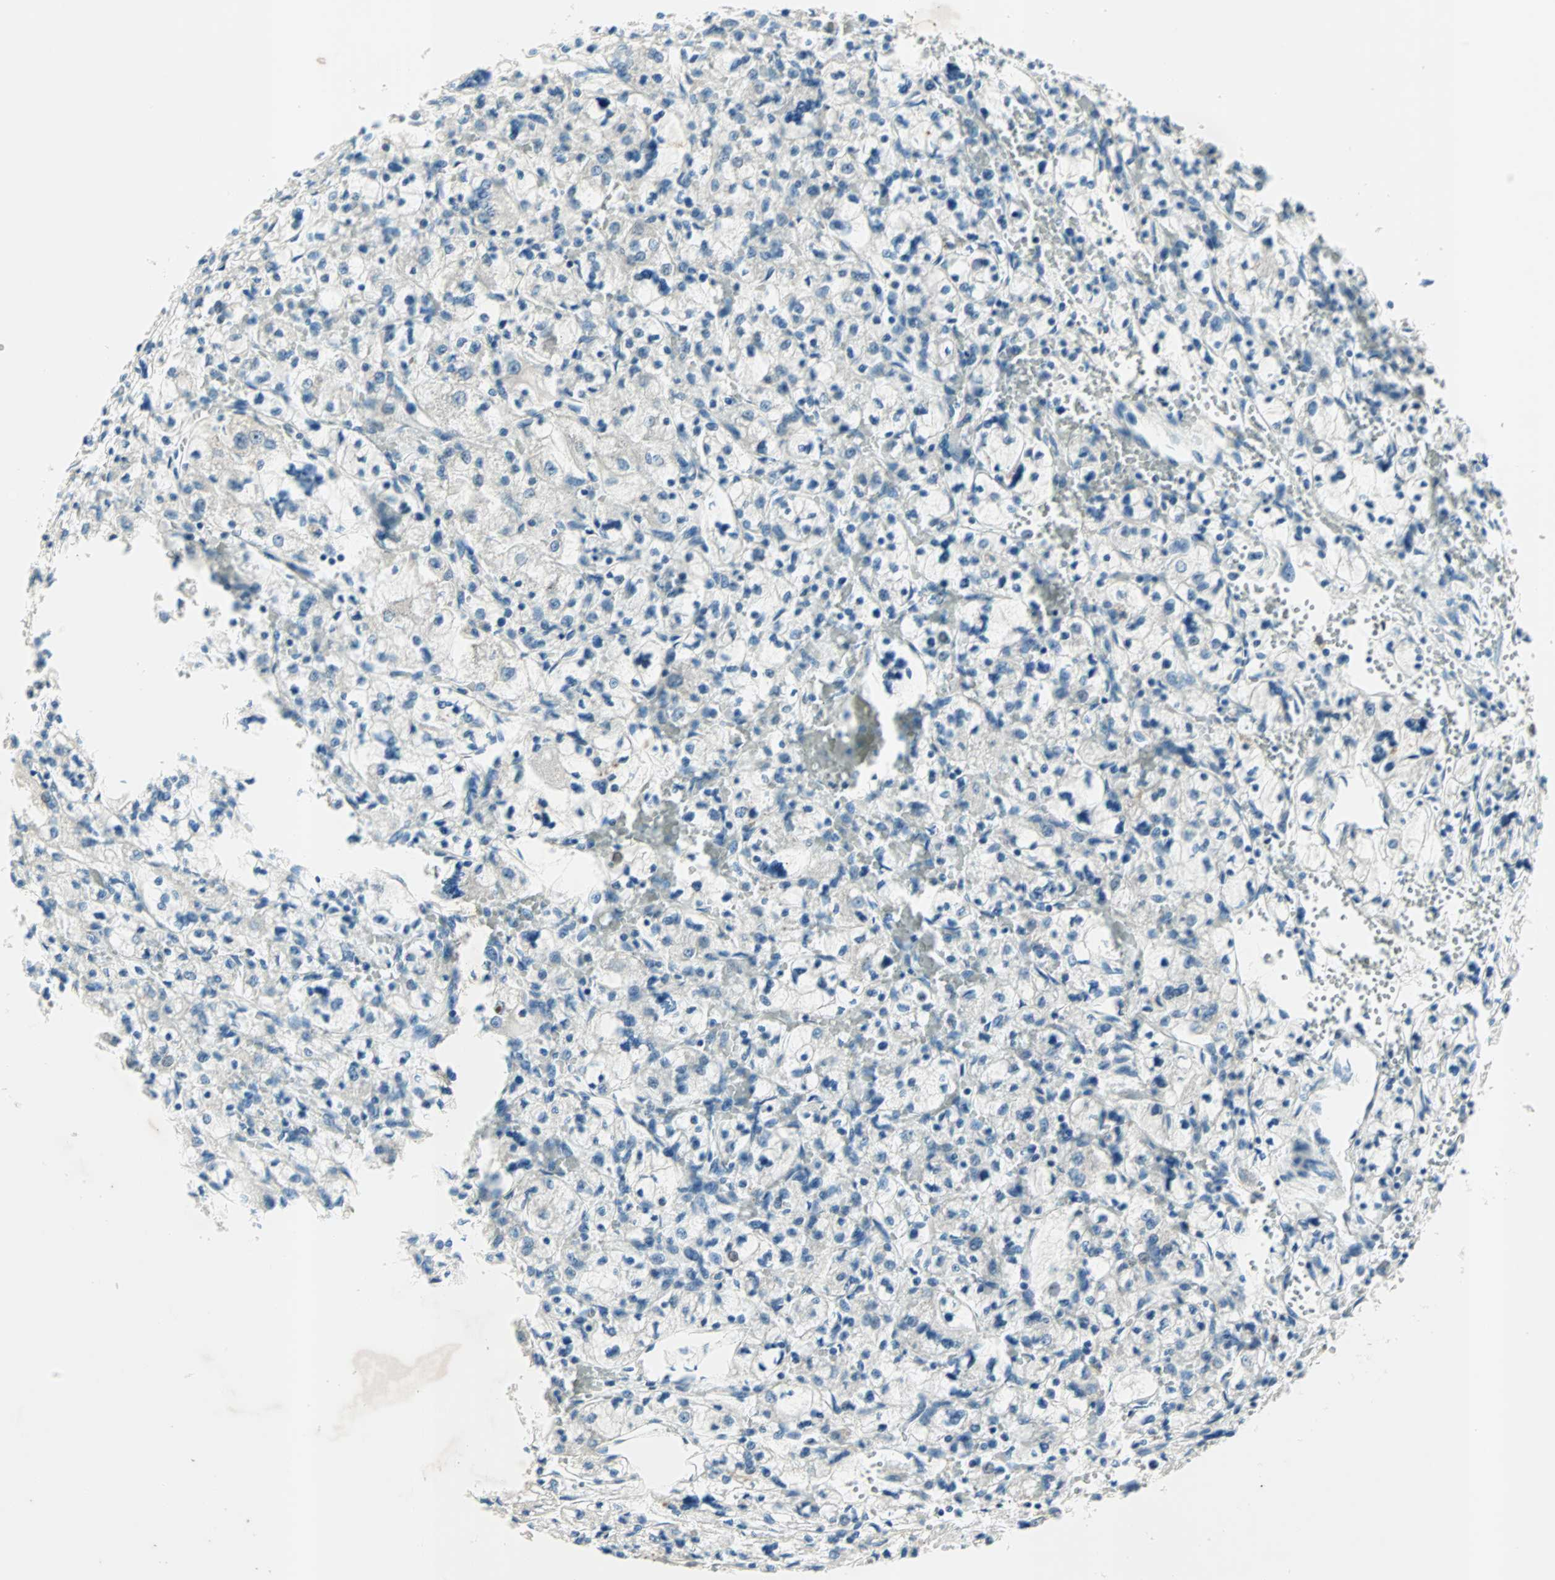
{"staining": {"intensity": "negative", "quantity": "none", "location": "none"}, "tissue": "renal cancer", "cell_type": "Tumor cells", "image_type": "cancer", "snomed": [{"axis": "morphology", "description": "Adenocarcinoma, NOS"}, {"axis": "topography", "description": "Kidney"}], "caption": "An immunohistochemistry (IHC) histopathology image of renal adenocarcinoma is shown. There is no staining in tumor cells of renal adenocarcinoma.", "gene": "PGBD1", "patient": {"sex": "female", "age": 83}}